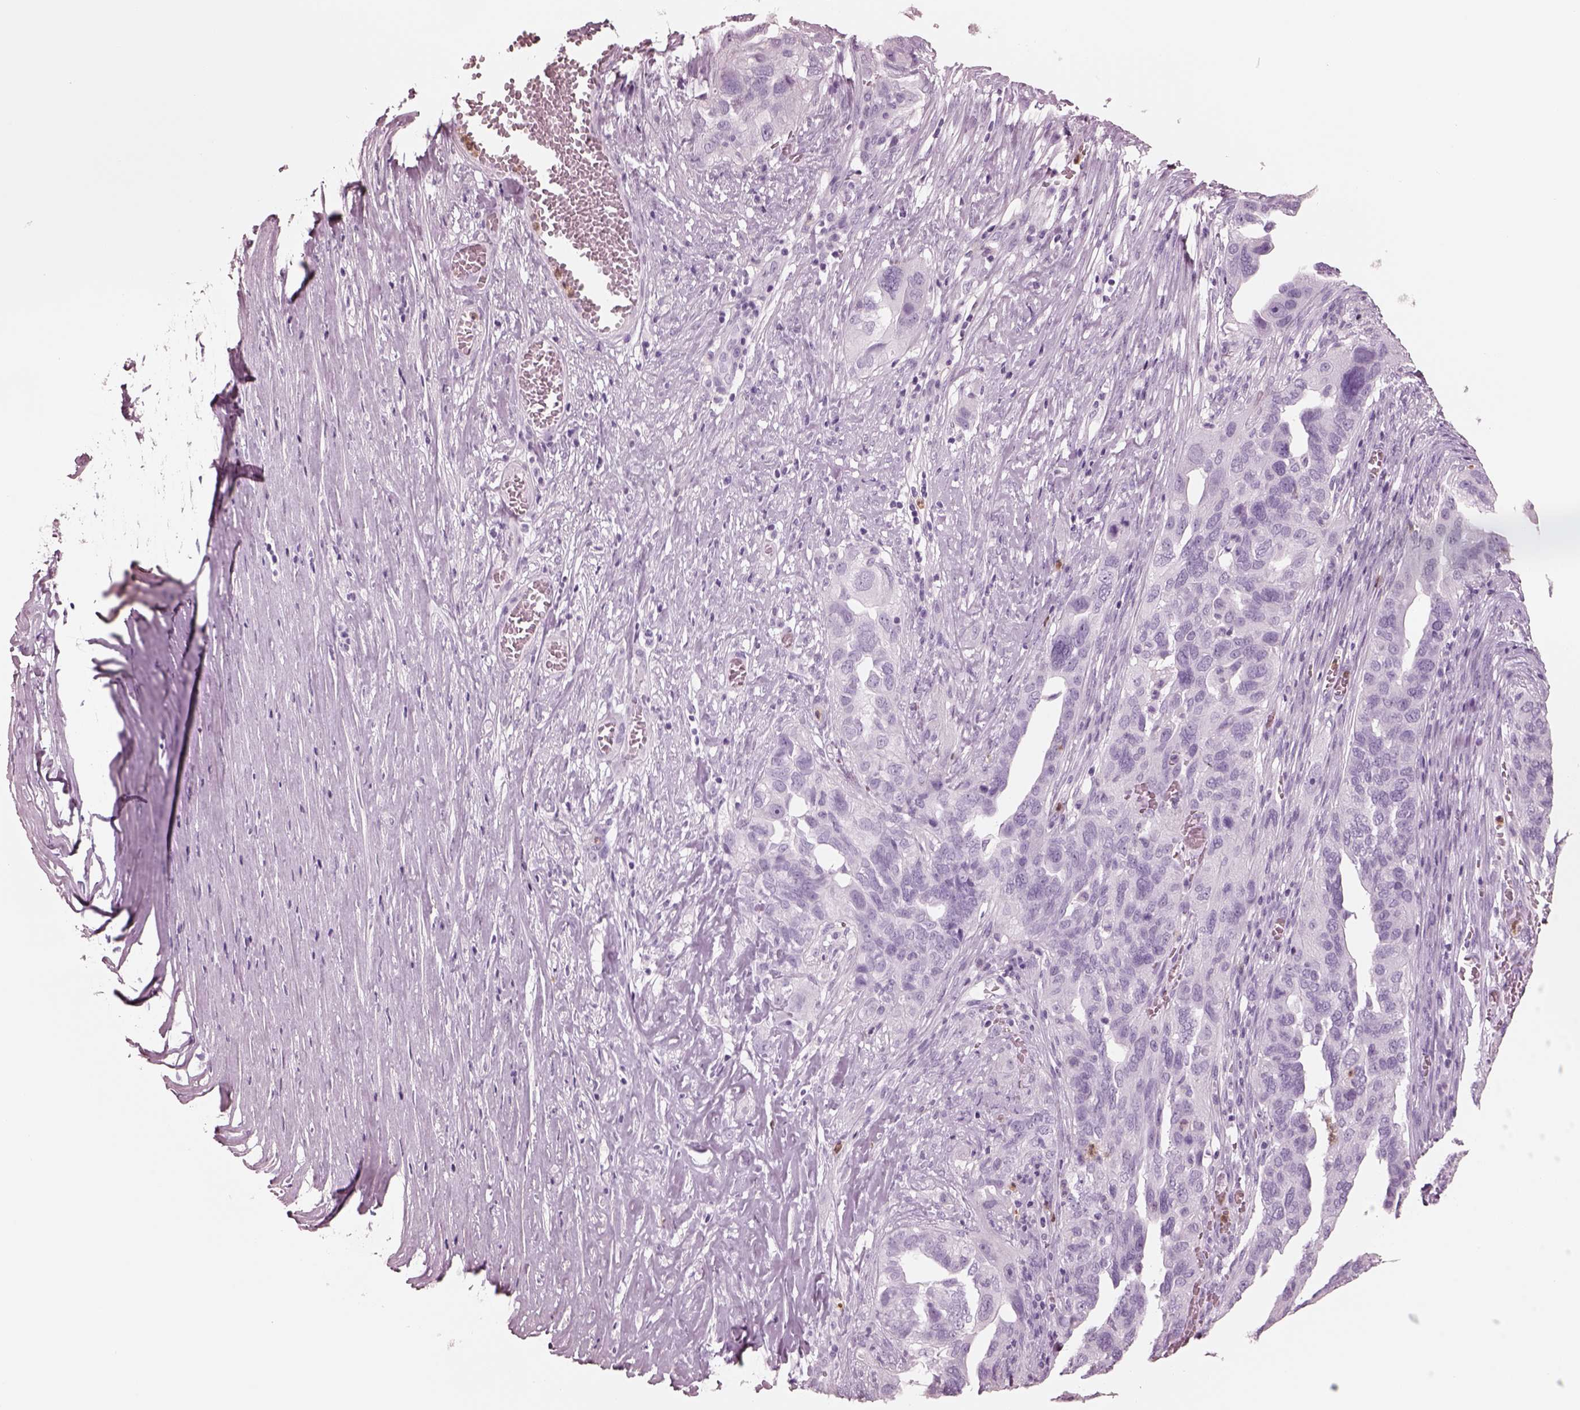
{"staining": {"intensity": "negative", "quantity": "none", "location": "none"}, "tissue": "ovarian cancer", "cell_type": "Tumor cells", "image_type": "cancer", "snomed": [{"axis": "morphology", "description": "Carcinoma, endometroid"}, {"axis": "topography", "description": "Soft tissue"}, {"axis": "topography", "description": "Ovary"}], "caption": "Human endometroid carcinoma (ovarian) stained for a protein using immunohistochemistry (IHC) demonstrates no staining in tumor cells.", "gene": "ELANE", "patient": {"sex": "female", "age": 52}}